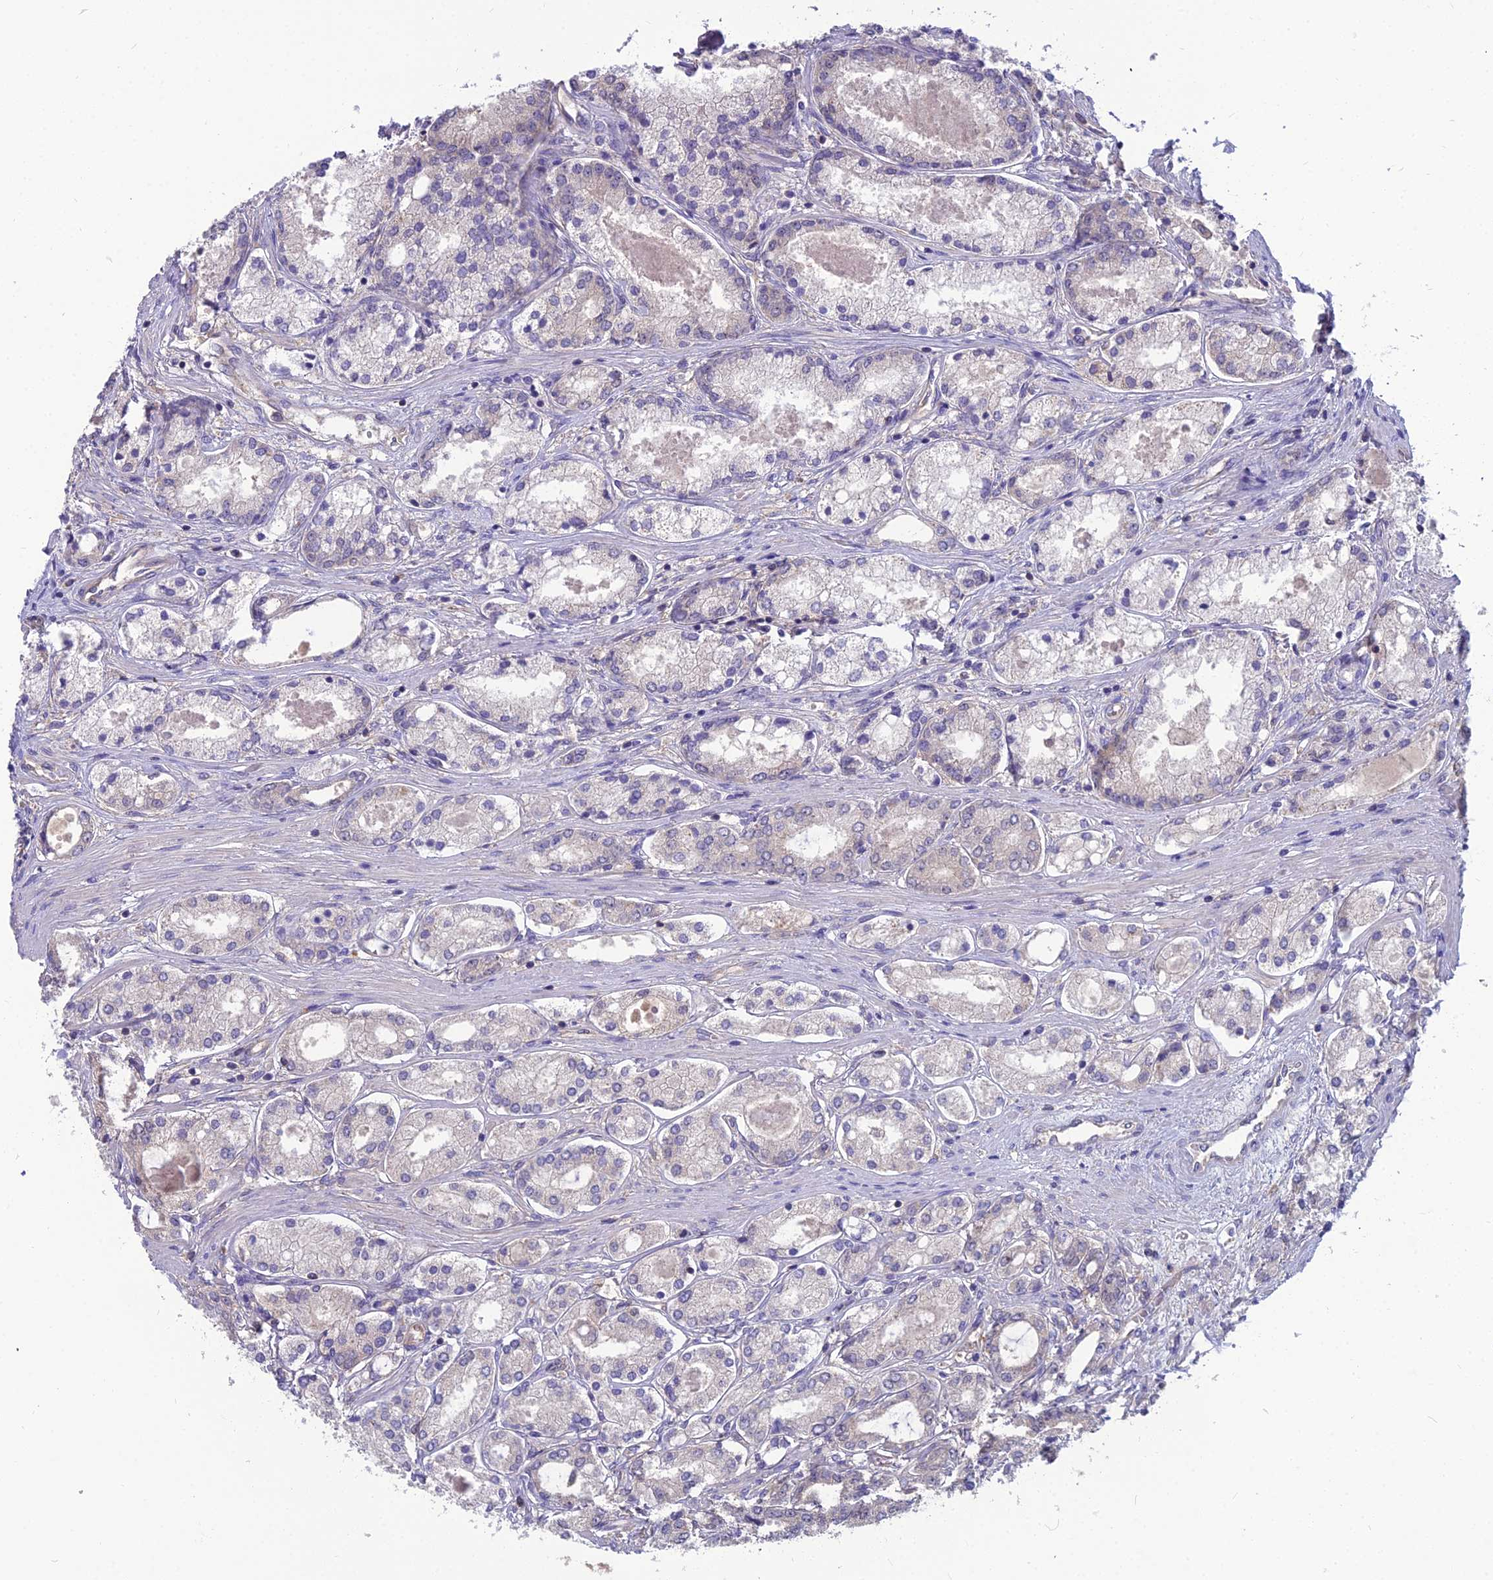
{"staining": {"intensity": "negative", "quantity": "none", "location": "none"}, "tissue": "prostate cancer", "cell_type": "Tumor cells", "image_type": "cancer", "snomed": [{"axis": "morphology", "description": "Adenocarcinoma, Low grade"}, {"axis": "topography", "description": "Prostate"}], "caption": "A micrograph of human low-grade adenocarcinoma (prostate) is negative for staining in tumor cells. Brightfield microscopy of immunohistochemistry (IHC) stained with DAB (brown) and hematoxylin (blue), captured at high magnification.", "gene": "MVD", "patient": {"sex": "male", "age": 68}}